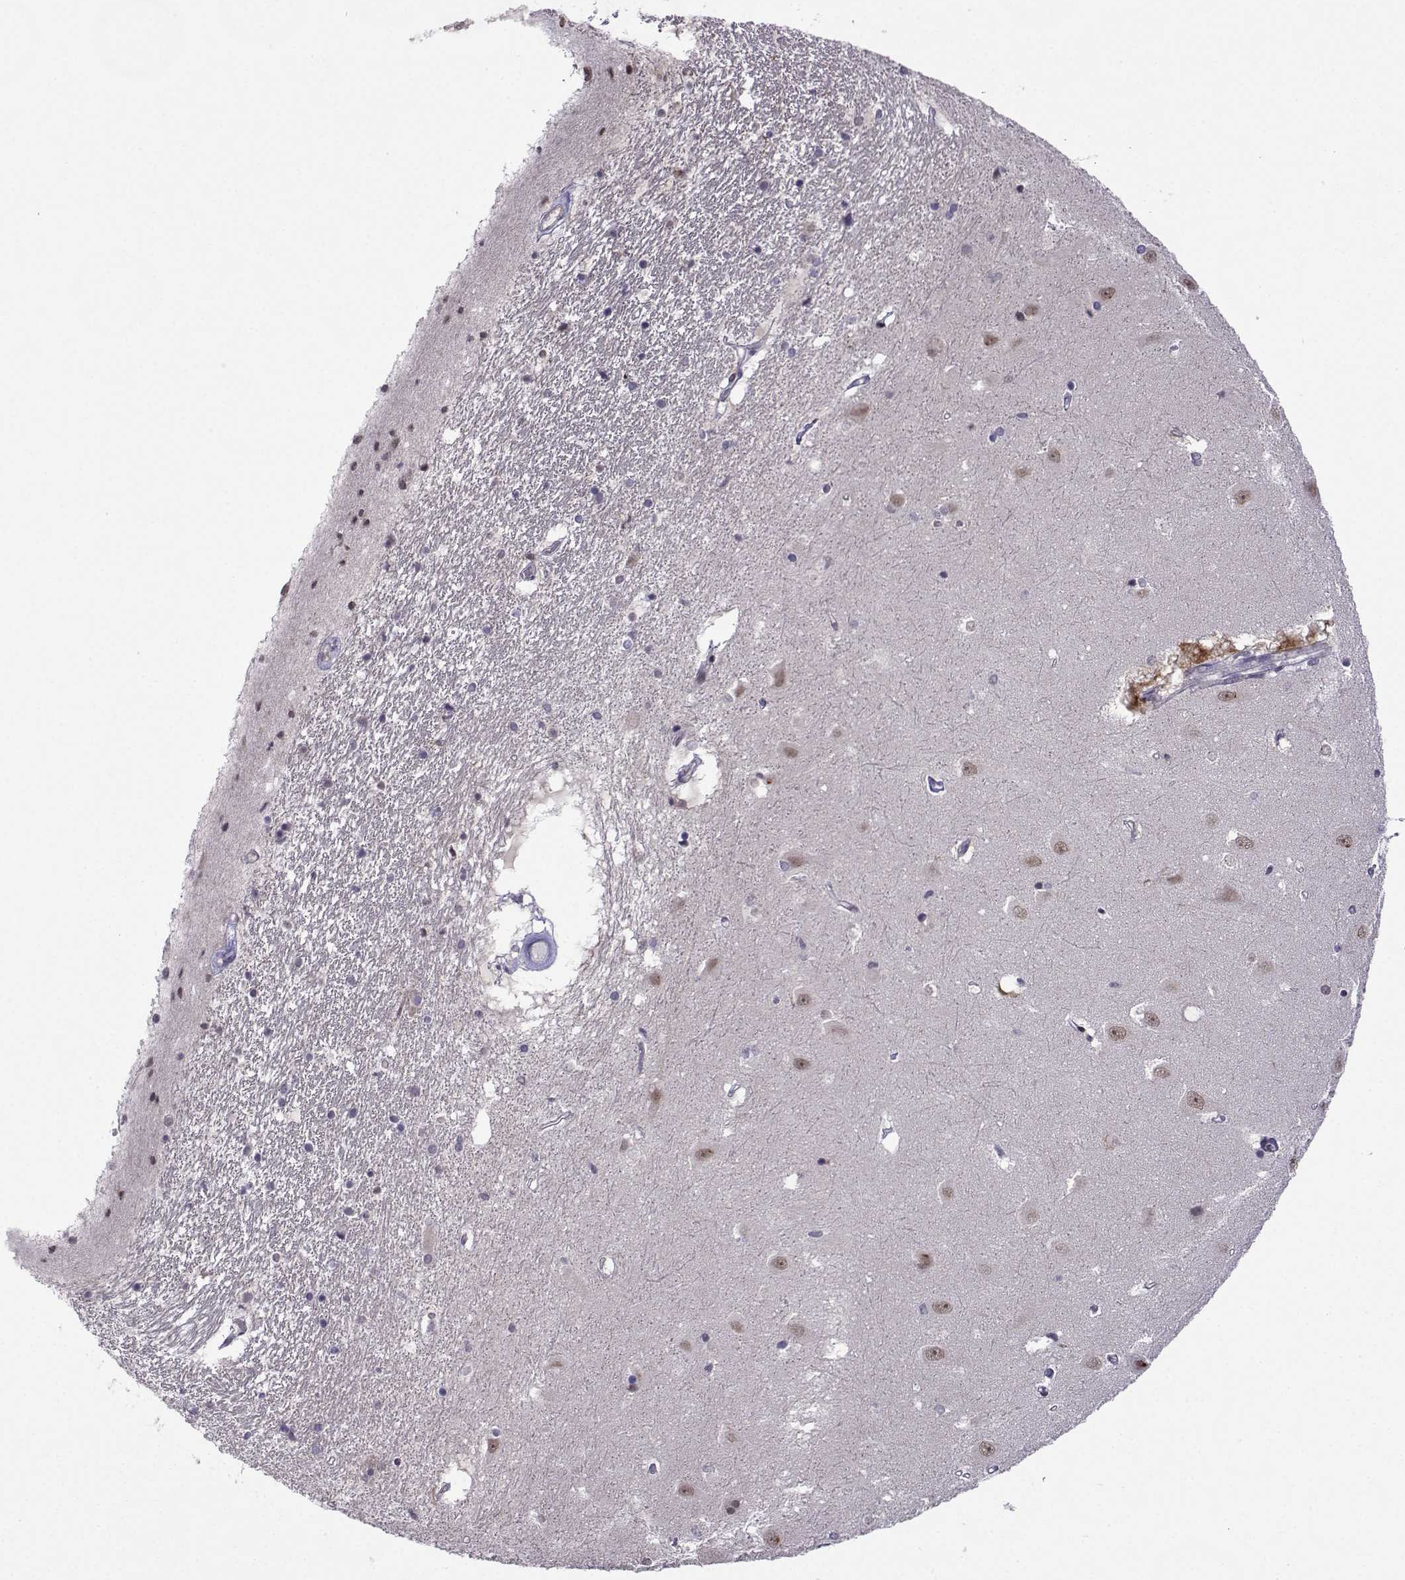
{"staining": {"intensity": "negative", "quantity": "none", "location": "none"}, "tissue": "hippocampus", "cell_type": "Glial cells", "image_type": "normal", "snomed": [{"axis": "morphology", "description": "Normal tissue, NOS"}, {"axis": "topography", "description": "Hippocampus"}], "caption": "Immunohistochemistry micrograph of benign hippocampus stained for a protein (brown), which shows no positivity in glial cells.", "gene": "FGF3", "patient": {"sex": "male", "age": 44}}